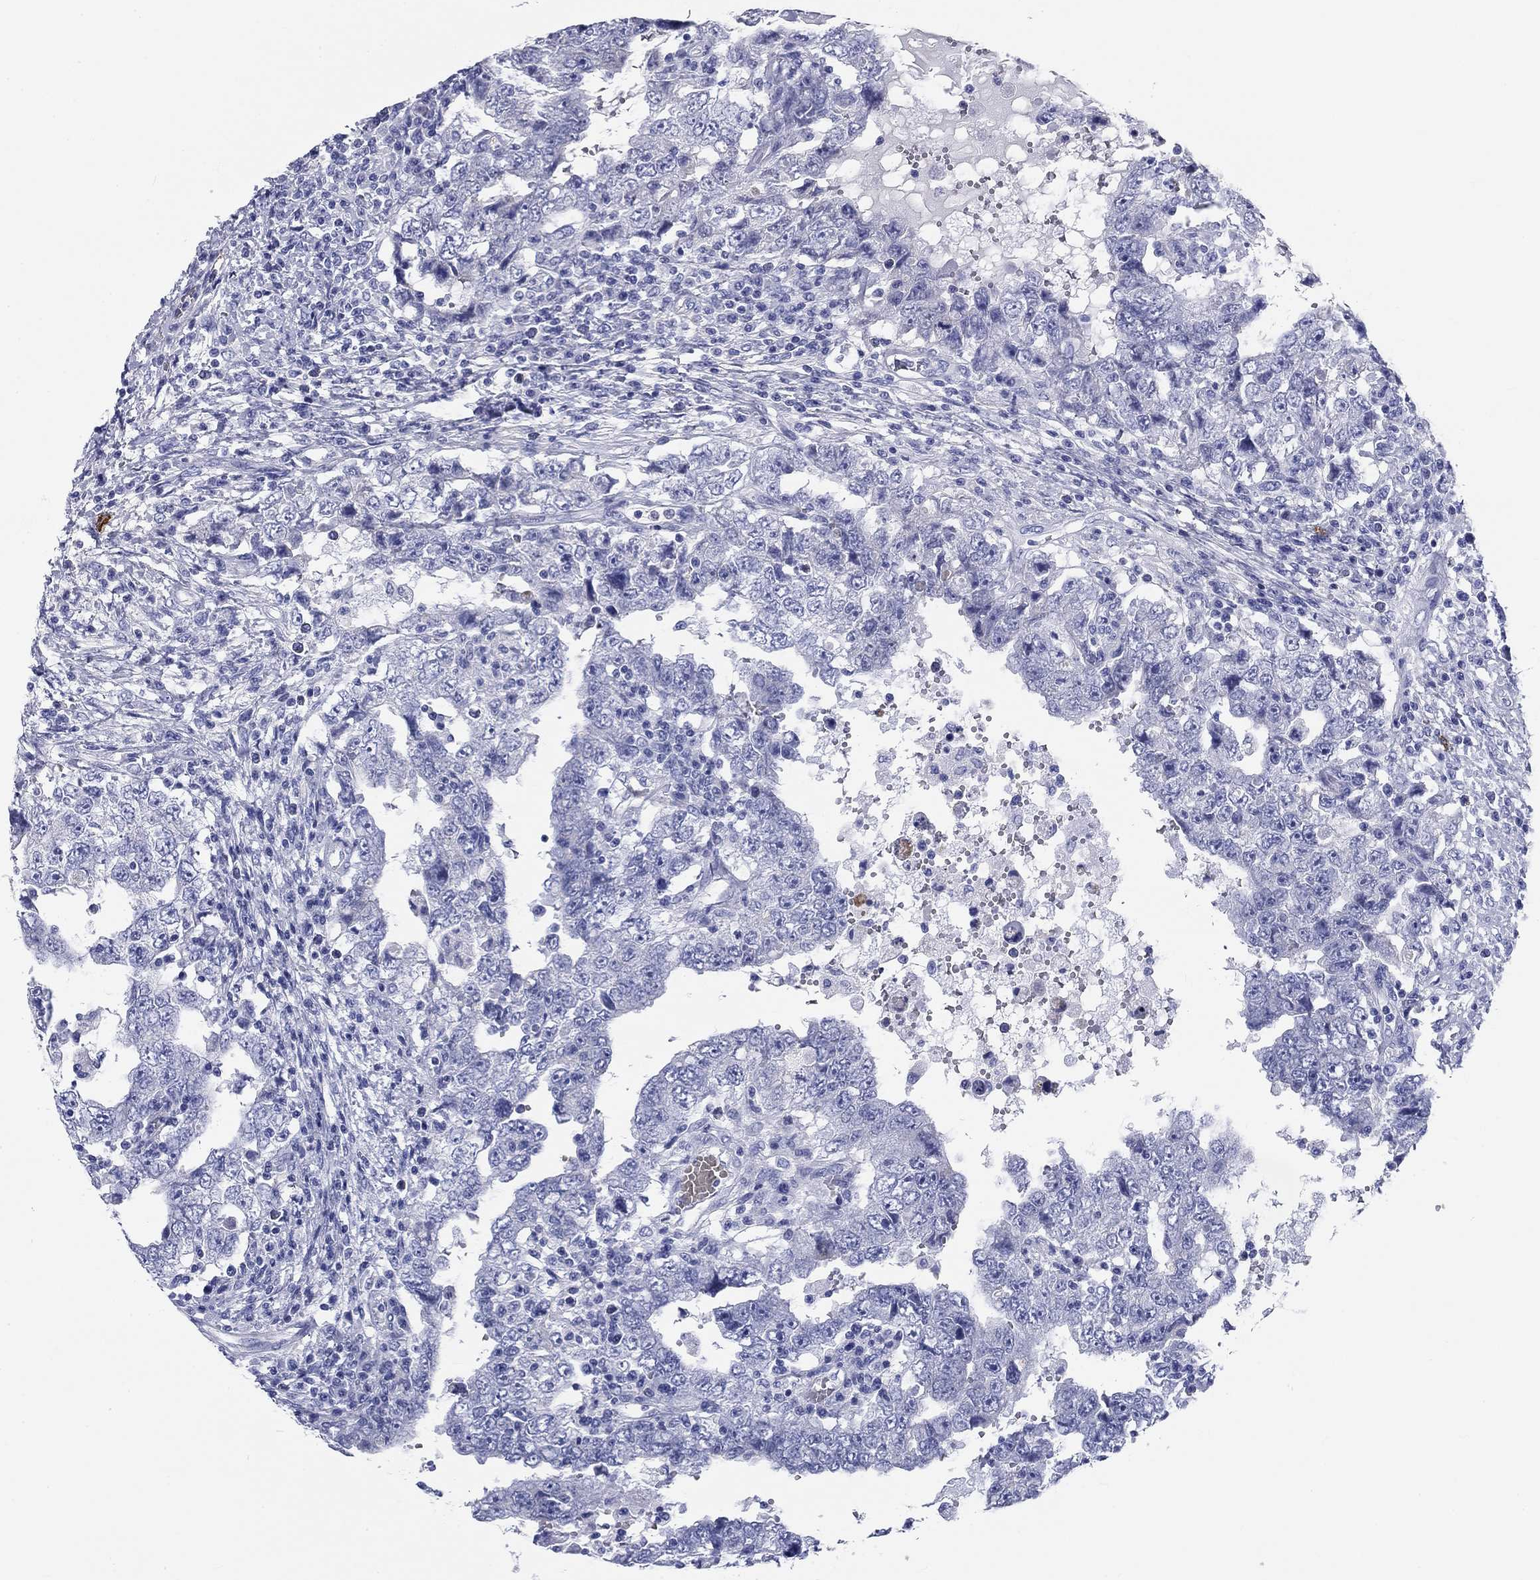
{"staining": {"intensity": "negative", "quantity": "none", "location": "none"}, "tissue": "testis cancer", "cell_type": "Tumor cells", "image_type": "cancer", "snomed": [{"axis": "morphology", "description": "Carcinoma, Embryonal, NOS"}, {"axis": "topography", "description": "Testis"}], "caption": "Image shows no significant protein expression in tumor cells of testis cancer.", "gene": "CD40LG", "patient": {"sex": "male", "age": 26}}